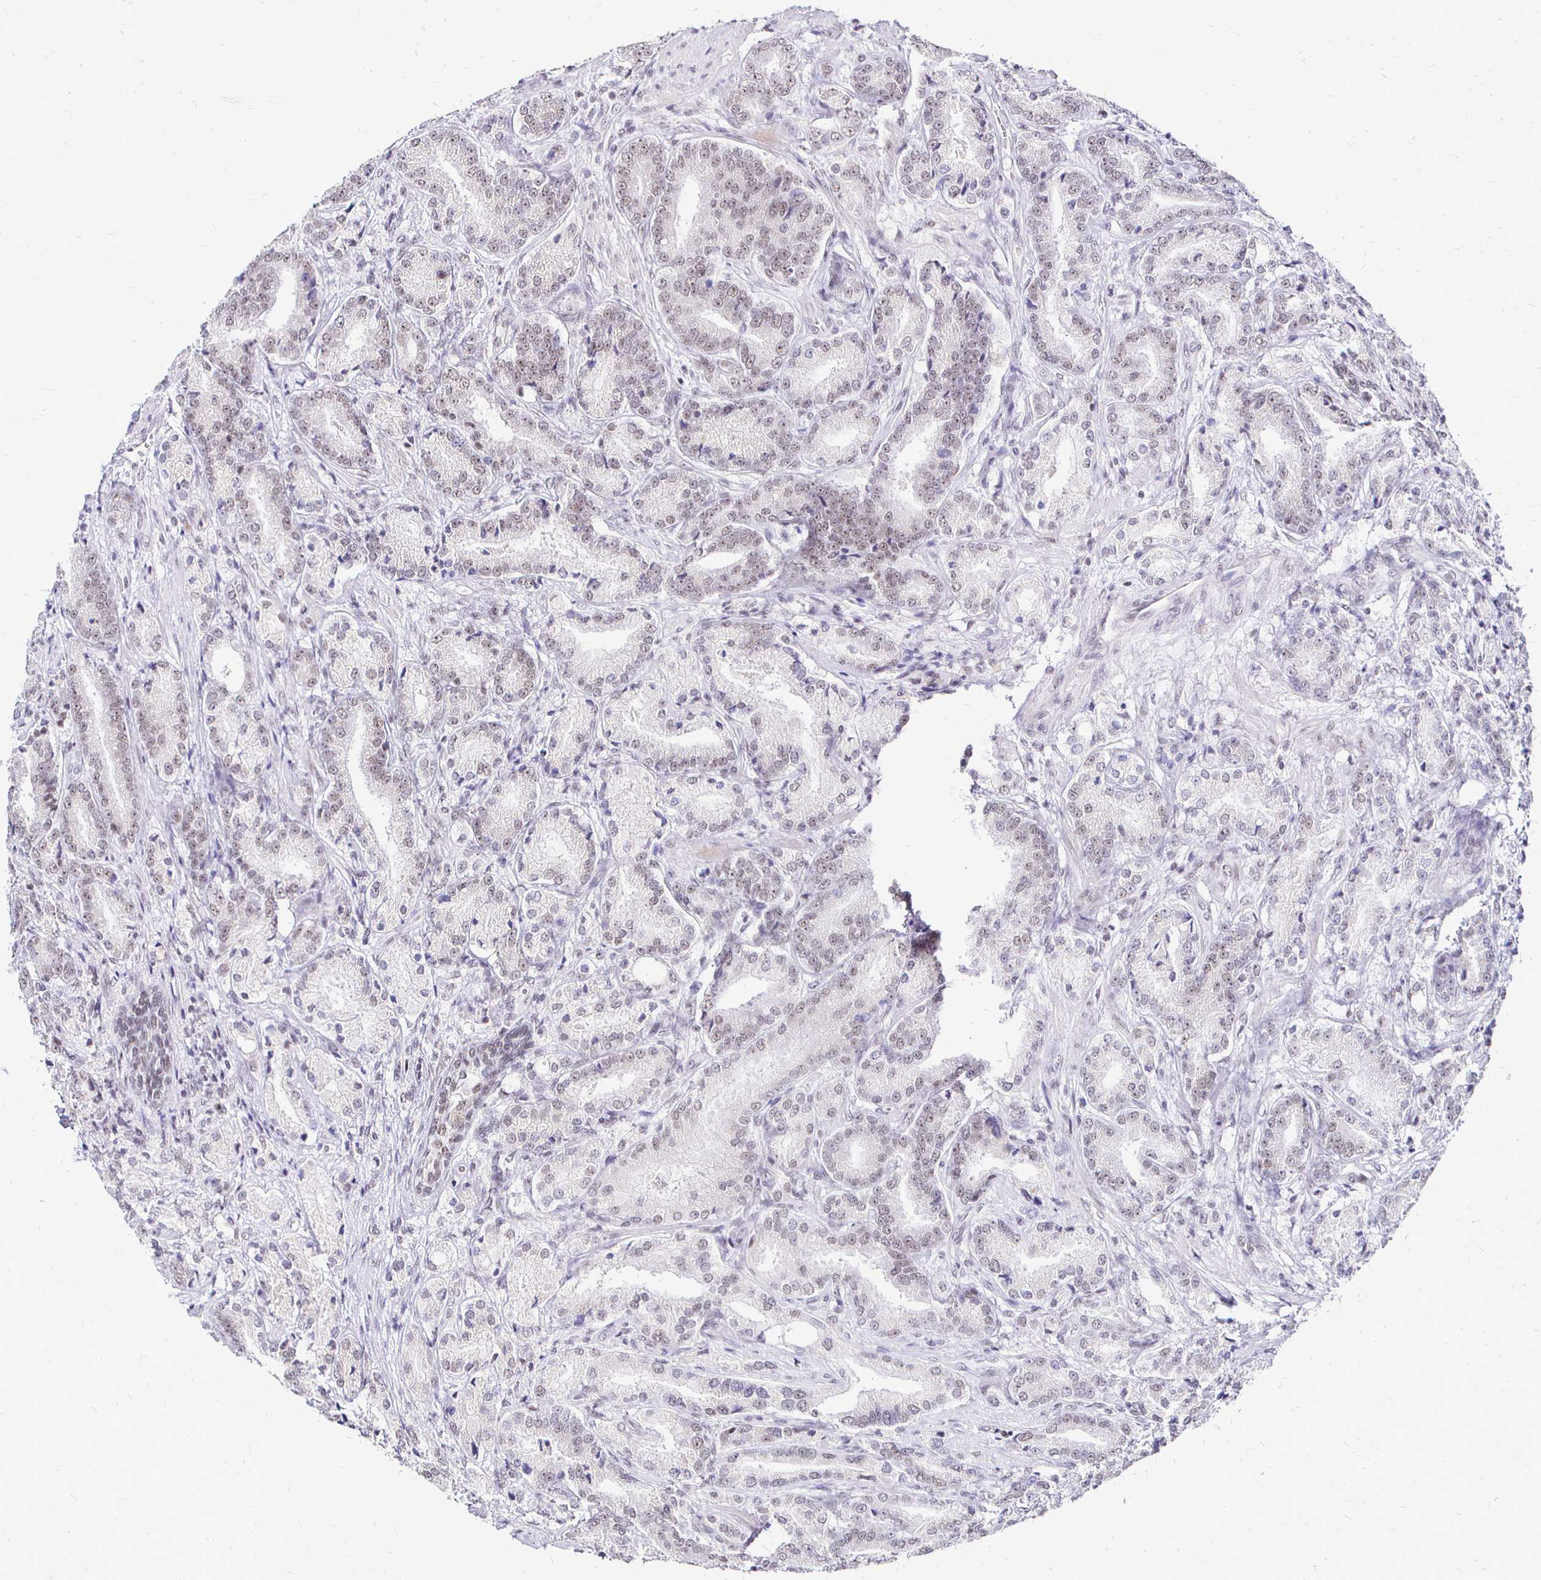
{"staining": {"intensity": "weak", "quantity": "25%-75%", "location": "nuclear"}, "tissue": "prostate cancer", "cell_type": "Tumor cells", "image_type": "cancer", "snomed": [{"axis": "morphology", "description": "Adenocarcinoma, High grade"}, {"axis": "topography", "description": "Prostate and seminal vesicle, NOS"}], "caption": "Protein staining of high-grade adenocarcinoma (prostate) tissue displays weak nuclear expression in approximately 25%-75% of tumor cells.", "gene": "SIN3A", "patient": {"sex": "male", "age": 61}}